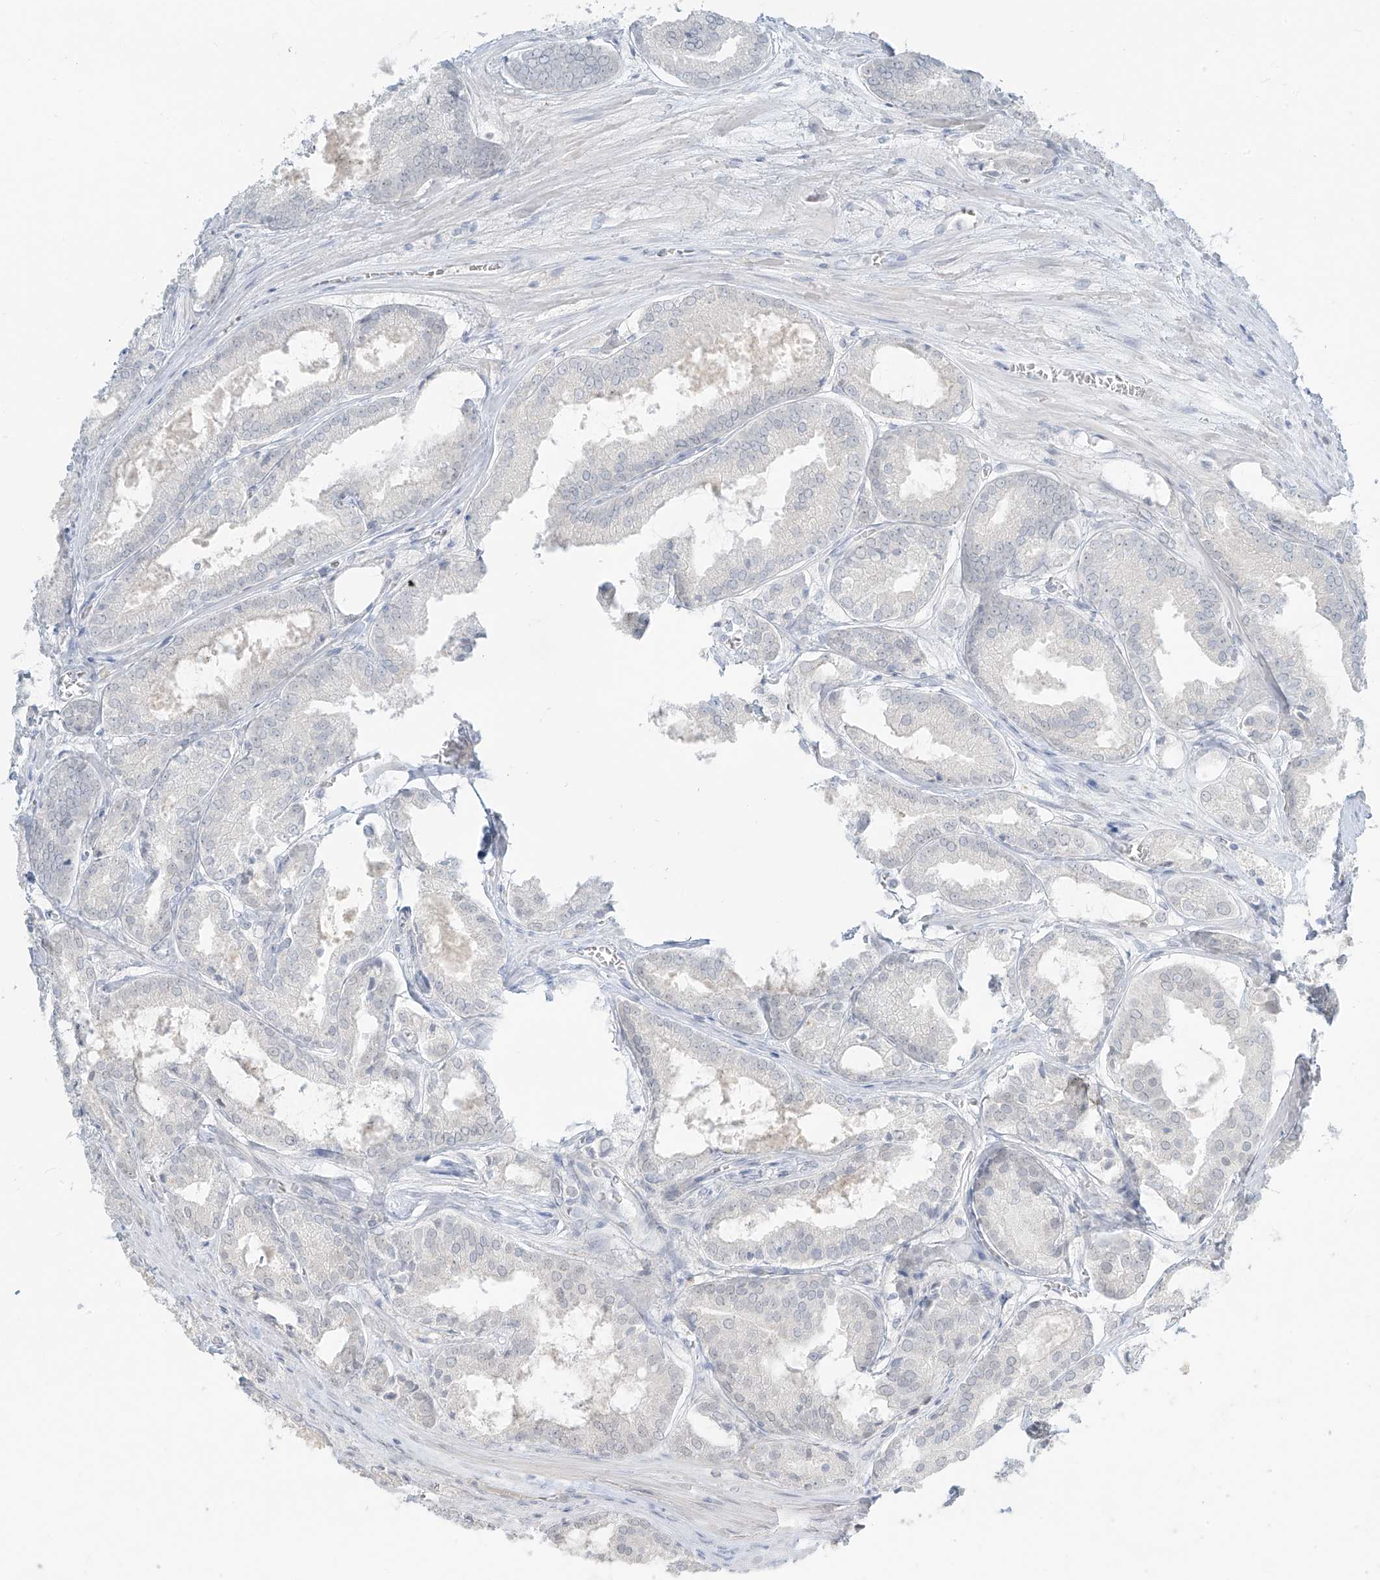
{"staining": {"intensity": "negative", "quantity": "none", "location": "none"}, "tissue": "prostate cancer", "cell_type": "Tumor cells", "image_type": "cancer", "snomed": [{"axis": "morphology", "description": "Adenocarcinoma, Low grade"}, {"axis": "topography", "description": "Prostate"}], "caption": "Immunohistochemical staining of human prostate cancer shows no significant positivity in tumor cells. (DAB (3,3'-diaminobenzidine) immunohistochemistry with hematoxylin counter stain).", "gene": "PRDM6", "patient": {"sex": "male", "age": 67}}